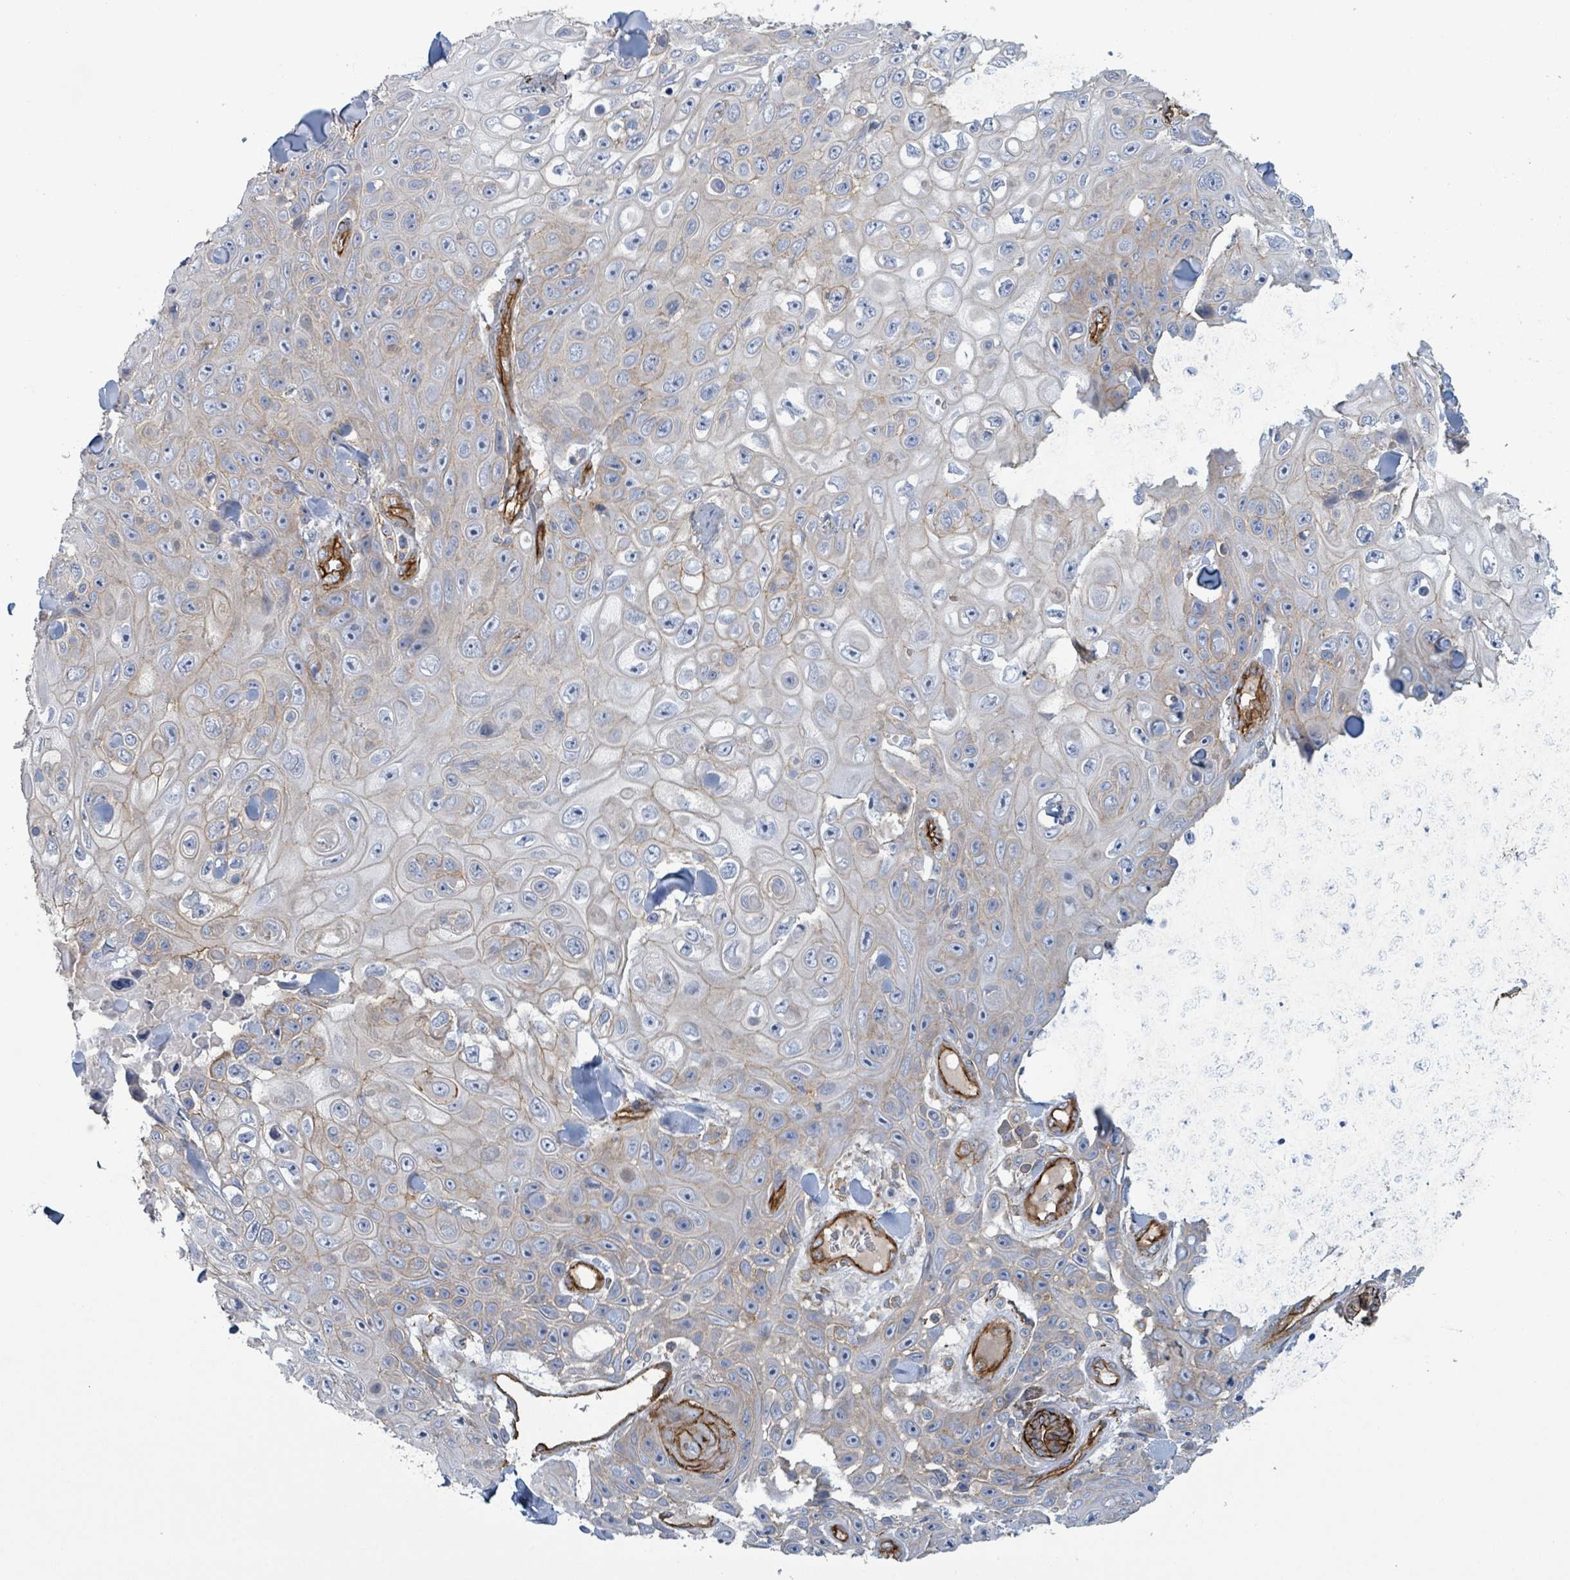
{"staining": {"intensity": "weak", "quantity": "<25%", "location": "cytoplasmic/membranous"}, "tissue": "skin cancer", "cell_type": "Tumor cells", "image_type": "cancer", "snomed": [{"axis": "morphology", "description": "Squamous cell carcinoma, NOS"}, {"axis": "topography", "description": "Skin"}], "caption": "IHC photomicrograph of neoplastic tissue: skin cancer stained with DAB (3,3'-diaminobenzidine) displays no significant protein staining in tumor cells.", "gene": "LDOC1", "patient": {"sex": "male", "age": 82}}